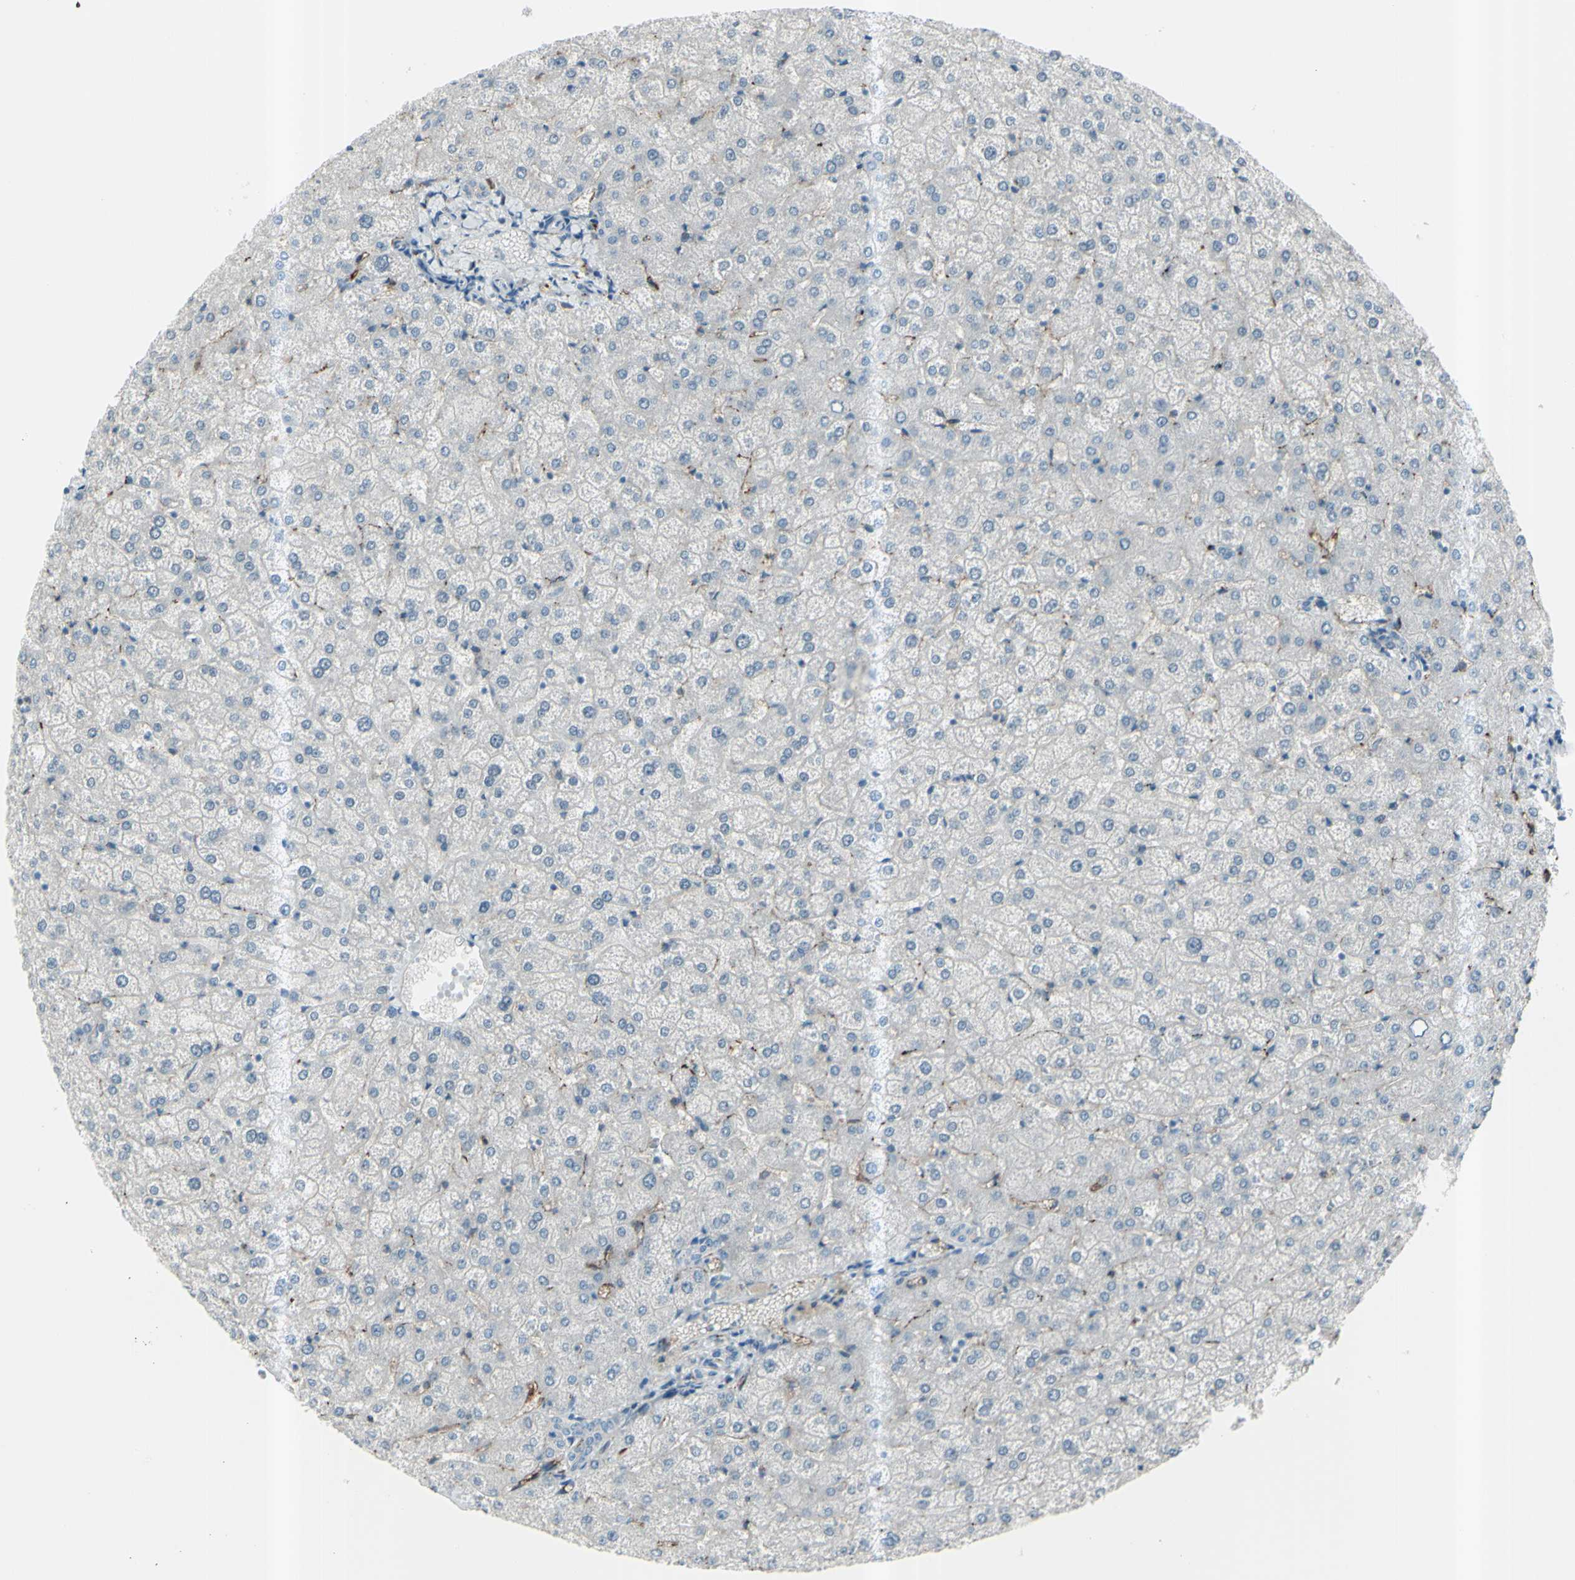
{"staining": {"intensity": "negative", "quantity": "none", "location": "none"}, "tissue": "liver", "cell_type": "Cholangiocytes", "image_type": "normal", "snomed": [{"axis": "morphology", "description": "Normal tissue, NOS"}, {"axis": "topography", "description": "Liver"}], "caption": "DAB (3,3'-diaminobenzidine) immunohistochemical staining of benign liver displays no significant positivity in cholangiocytes.", "gene": "GPR34", "patient": {"sex": "female", "age": 32}}